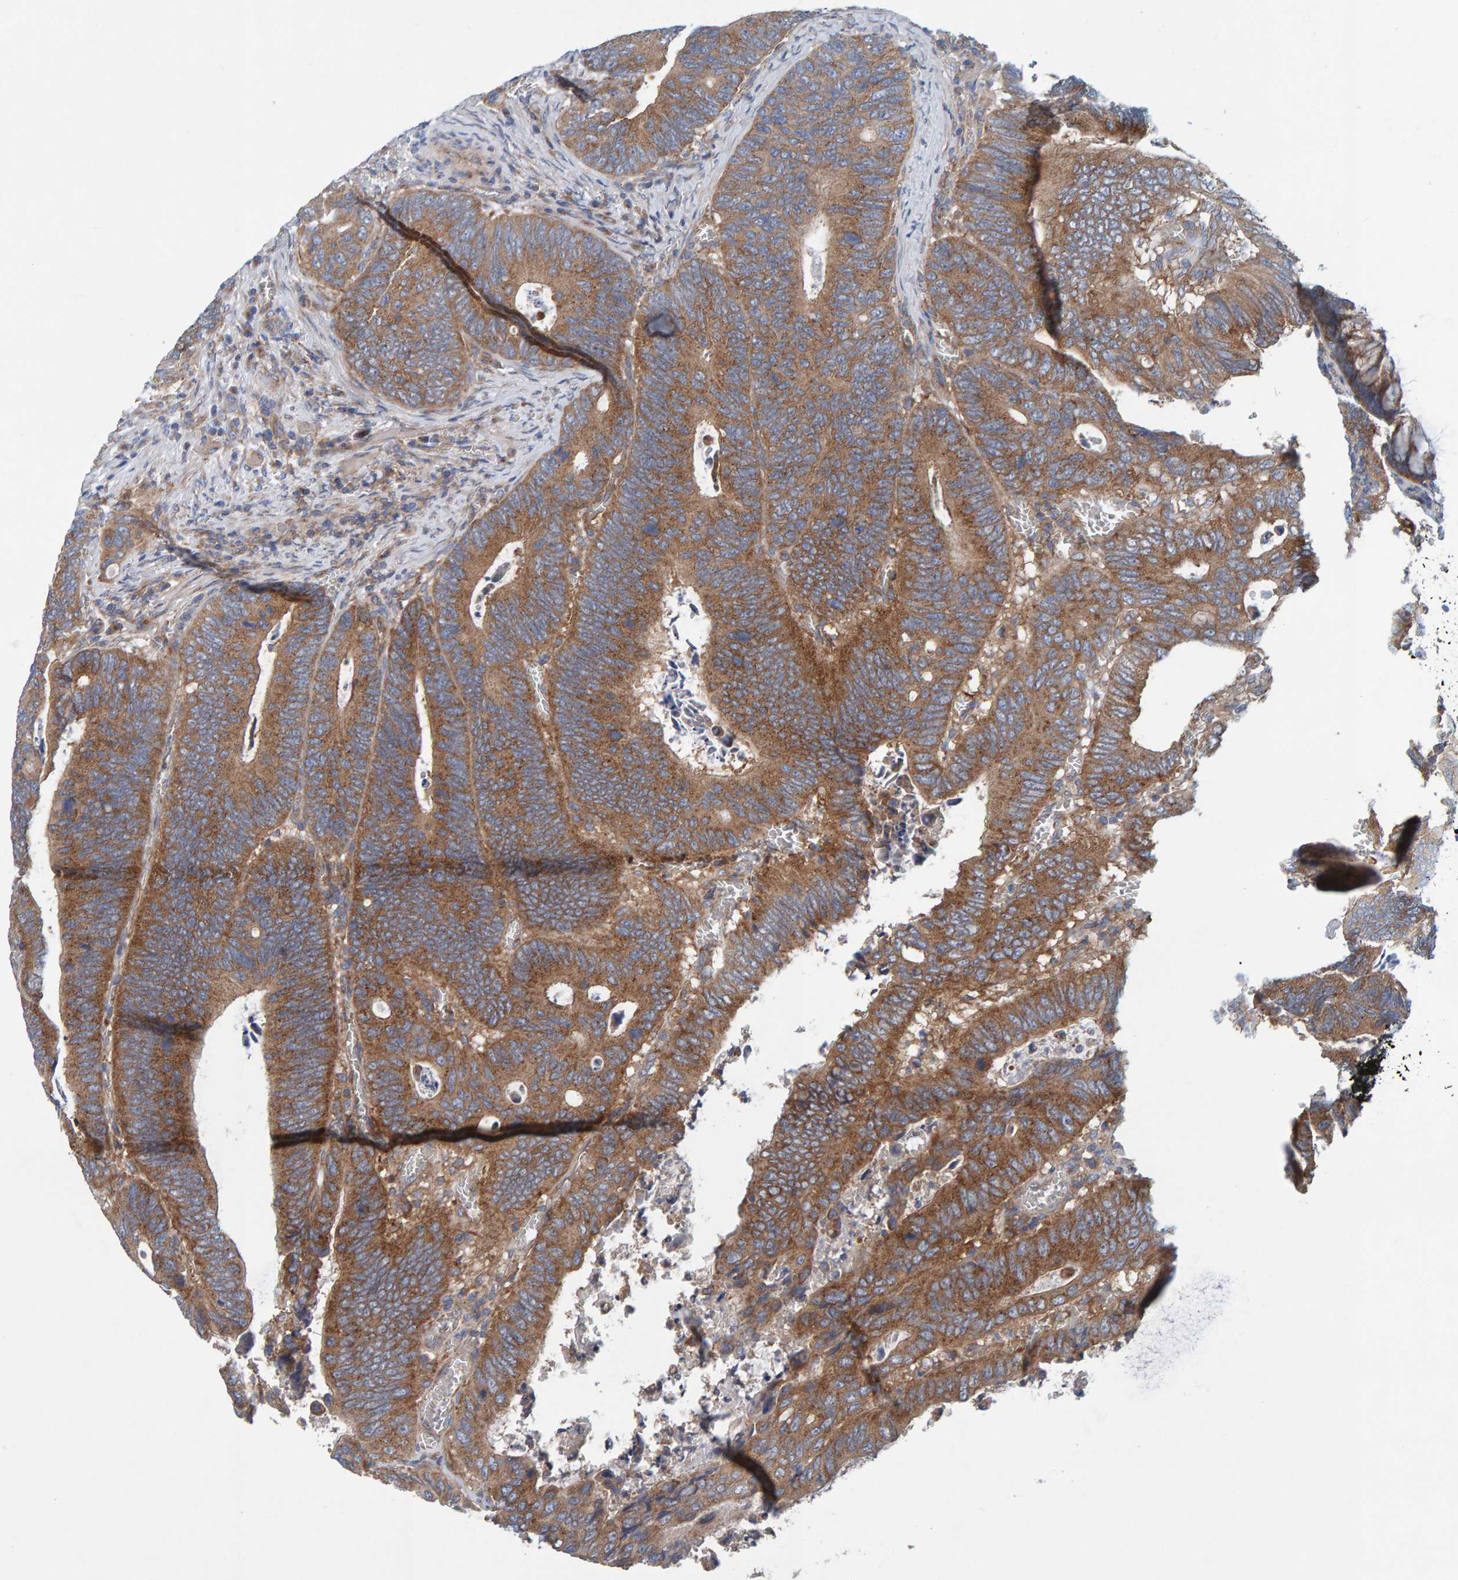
{"staining": {"intensity": "moderate", "quantity": ">75%", "location": "cytoplasmic/membranous"}, "tissue": "colorectal cancer", "cell_type": "Tumor cells", "image_type": "cancer", "snomed": [{"axis": "morphology", "description": "Inflammation, NOS"}, {"axis": "morphology", "description": "Adenocarcinoma, NOS"}, {"axis": "topography", "description": "Colon"}], "caption": "Moderate cytoplasmic/membranous staining for a protein is identified in about >75% of tumor cells of colorectal cancer (adenocarcinoma) using immunohistochemistry (IHC).", "gene": "MKLN1", "patient": {"sex": "male", "age": 72}}